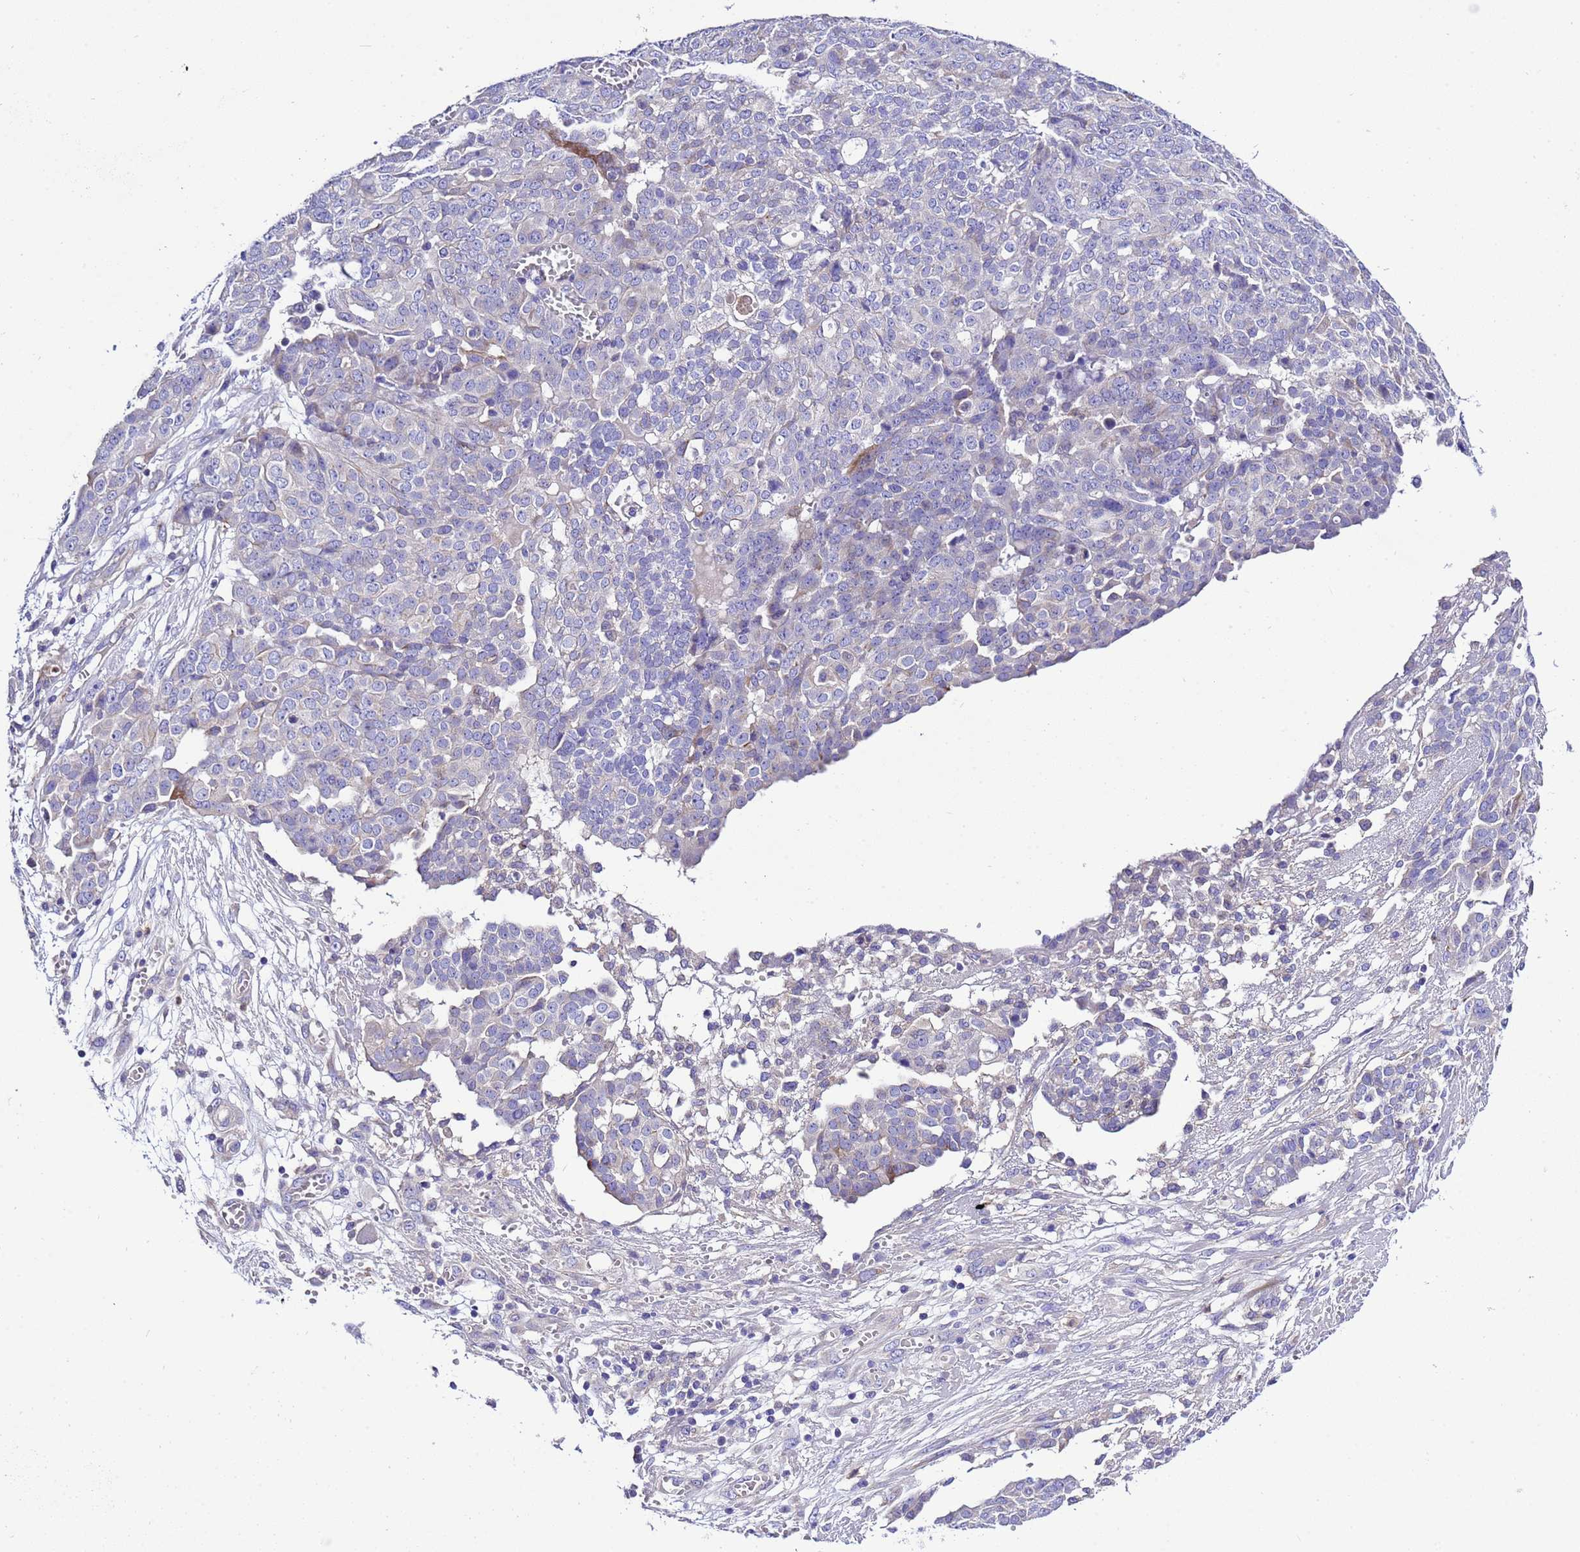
{"staining": {"intensity": "negative", "quantity": "none", "location": "none"}, "tissue": "ovarian cancer", "cell_type": "Tumor cells", "image_type": "cancer", "snomed": [{"axis": "morphology", "description": "Cystadenocarcinoma, serous, NOS"}, {"axis": "topography", "description": "Soft tissue"}, {"axis": "topography", "description": "Ovary"}], "caption": "Immunohistochemistry micrograph of neoplastic tissue: human ovarian cancer stained with DAB (3,3'-diaminobenzidine) displays no significant protein staining in tumor cells.", "gene": "KICS2", "patient": {"sex": "female", "age": 57}}